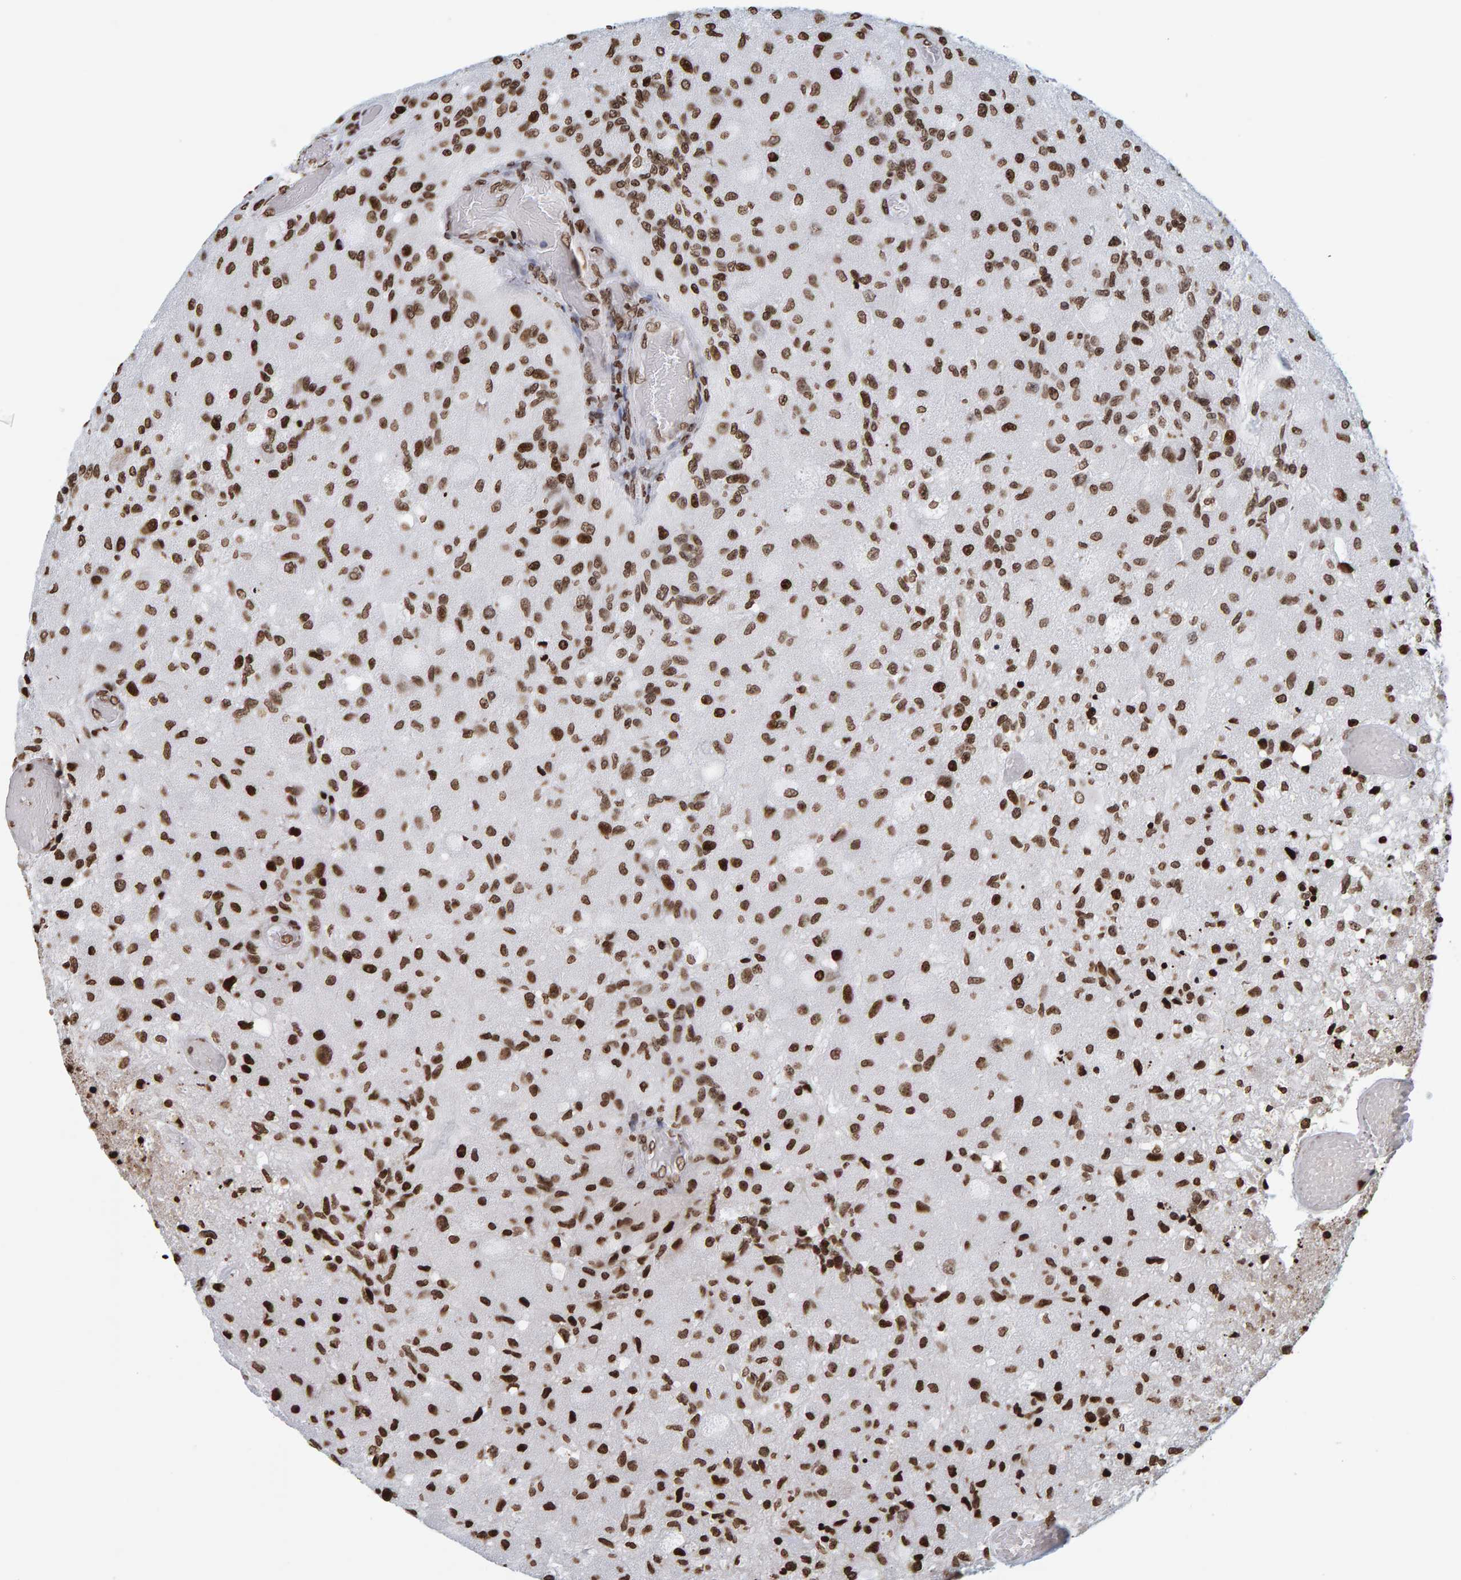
{"staining": {"intensity": "strong", "quantity": ">75%", "location": "nuclear"}, "tissue": "glioma", "cell_type": "Tumor cells", "image_type": "cancer", "snomed": [{"axis": "morphology", "description": "Normal tissue, NOS"}, {"axis": "morphology", "description": "Glioma, malignant, High grade"}, {"axis": "topography", "description": "Cerebral cortex"}], "caption": "Glioma tissue demonstrates strong nuclear staining in about >75% of tumor cells", "gene": "BRF2", "patient": {"sex": "male", "age": 77}}